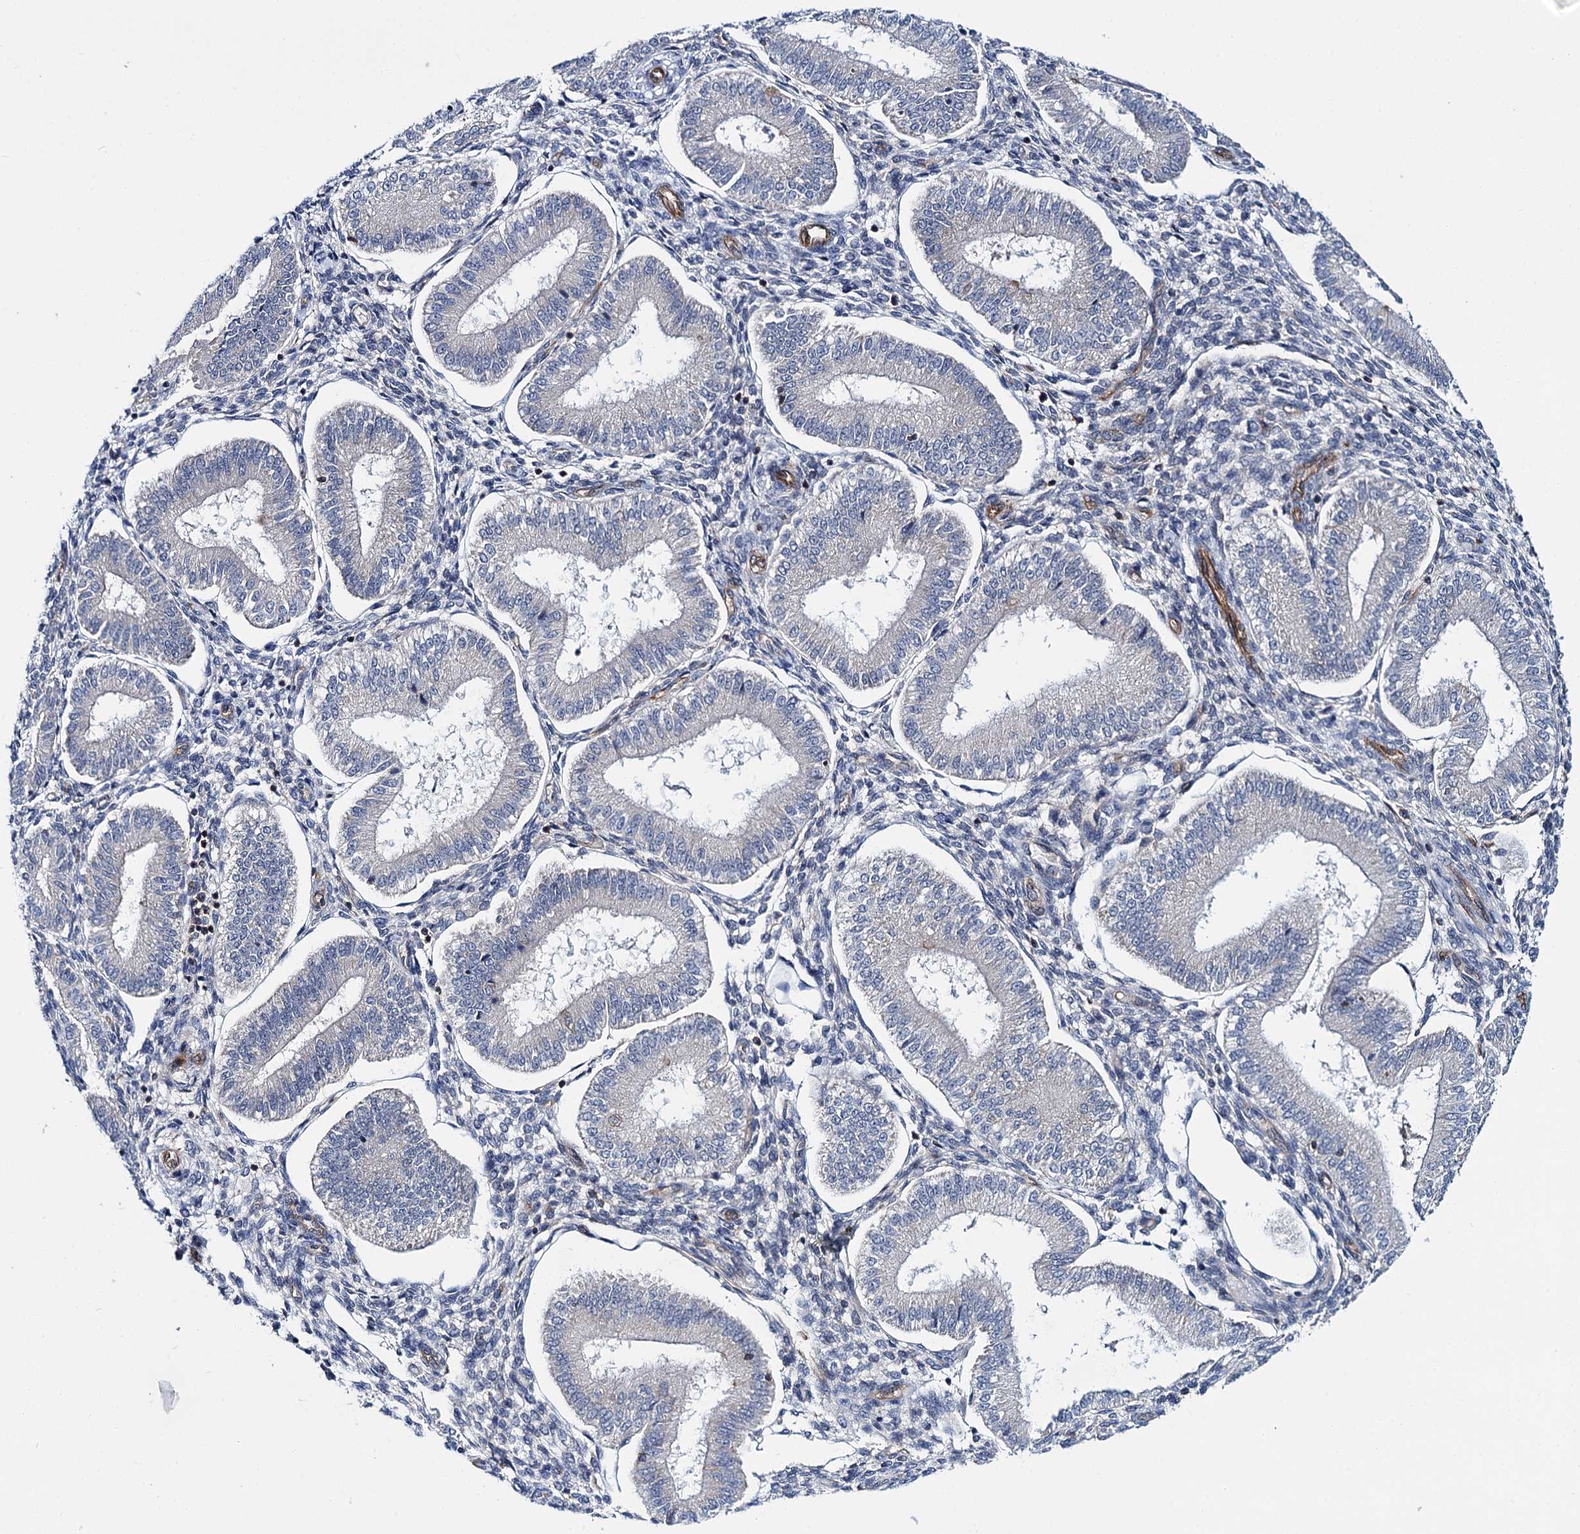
{"staining": {"intensity": "negative", "quantity": "none", "location": "none"}, "tissue": "endometrium", "cell_type": "Cells in endometrial stroma", "image_type": "normal", "snomed": [{"axis": "morphology", "description": "Normal tissue, NOS"}, {"axis": "topography", "description": "Endometrium"}], "caption": "High magnification brightfield microscopy of unremarkable endometrium stained with DAB (3,3'-diaminobenzidine) (brown) and counterstained with hematoxylin (blue): cells in endometrial stroma show no significant expression. The staining is performed using DAB (3,3'-diaminobenzidine) brown chromogen with nuclei counter-stained in using hematoxylin.", "gene": "ABLIM1", "patient": {"sex": "female", "age": 39}}